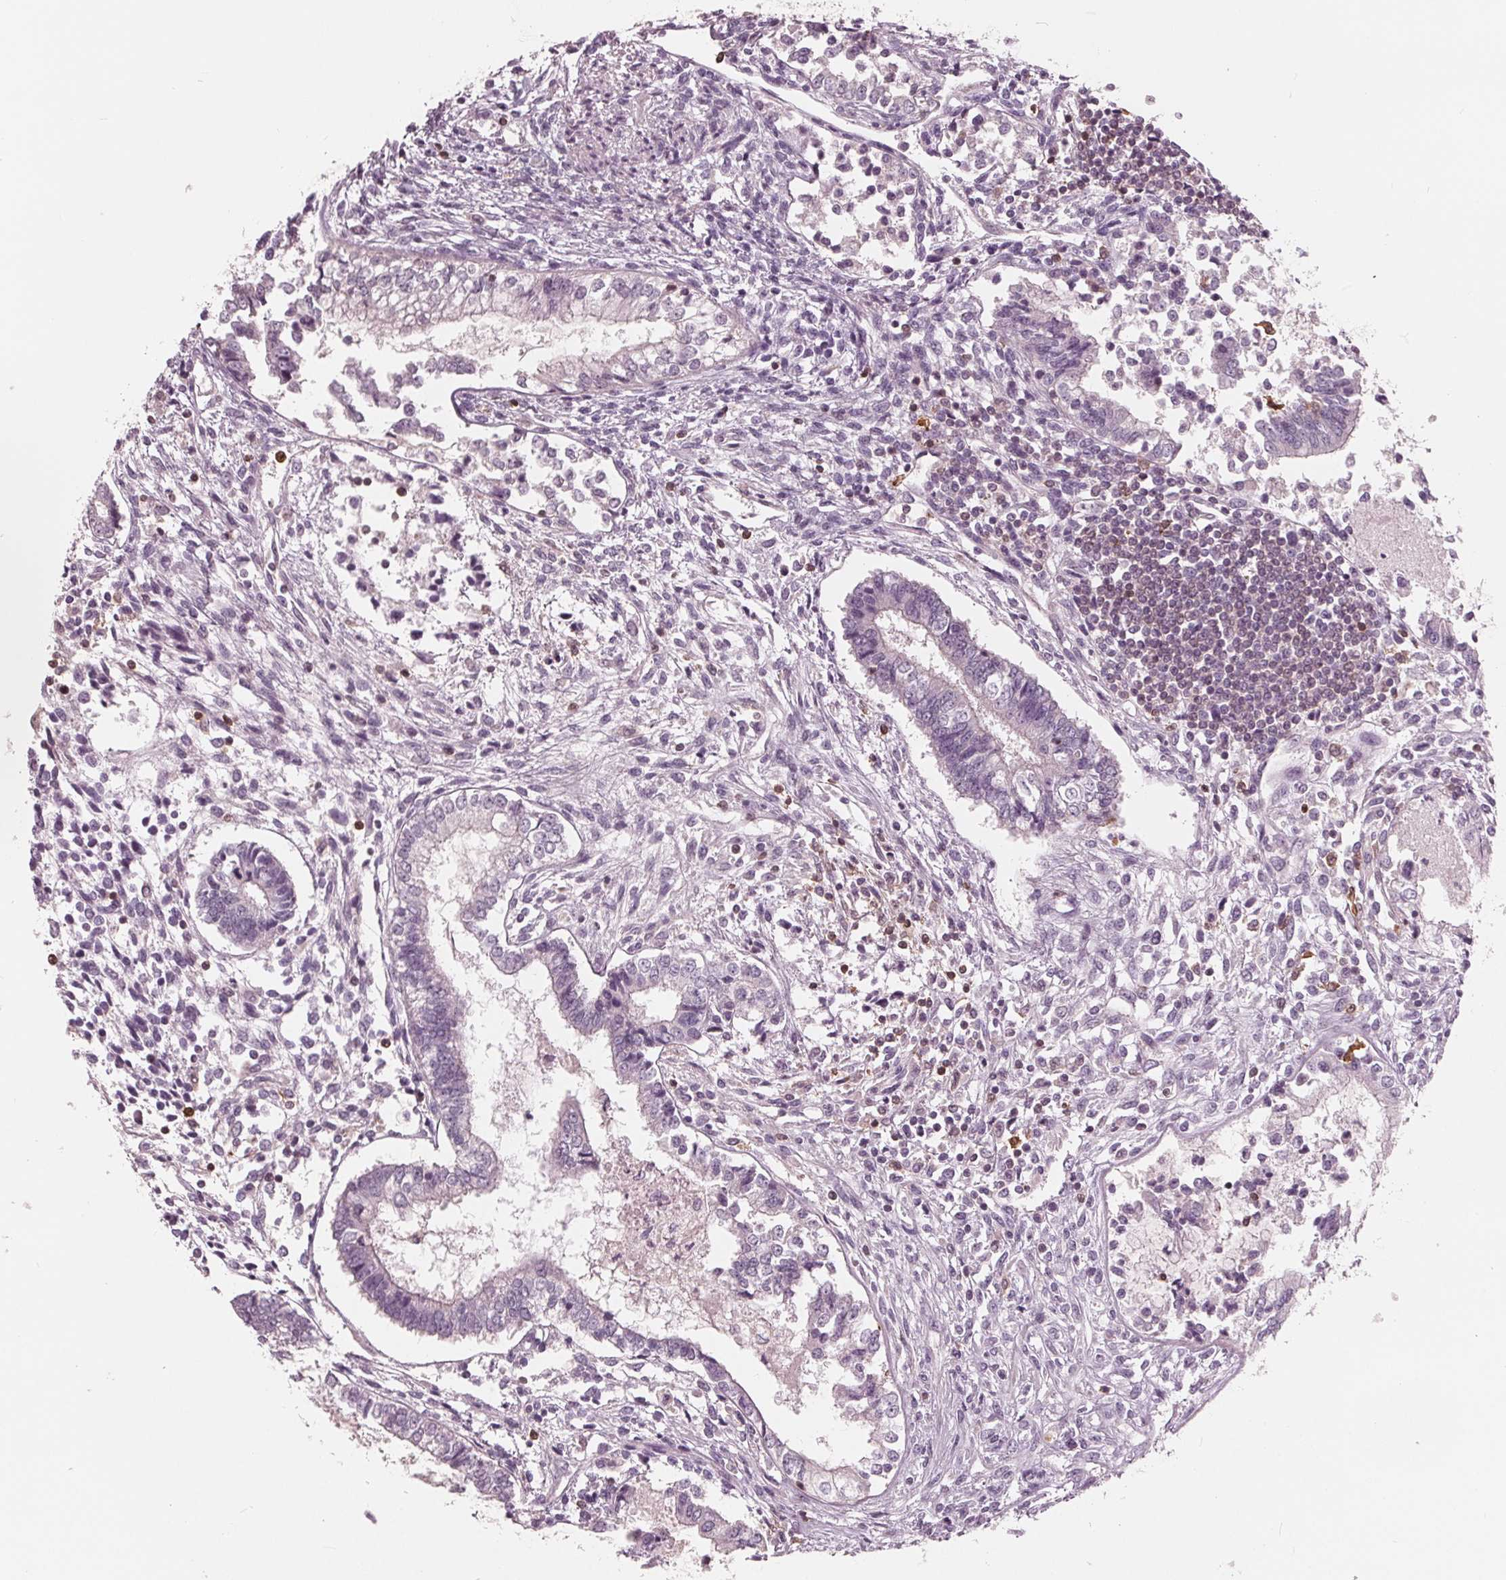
{"staining": {"intensity": "negative", "quantity": "none", "location": "none"}, "tissue": "testis cancer", "cell_type": "Tumor cells", "image_type": "cancer", "snomed": [{"axis": "morphology", "description": "Carcinoma, Embryonal, NOS"}, {"axis": "topography", "description": "Testis"}], "caption": "Micrograph shows no protein expression in tumor cells of testis cancer (embryonal carcinoma) tissue. Brightfield microscopy of IHC stained with DAB (3,3'-diaminobenzidine) (brown) and hematoxylin (blue), captured at high magnification.", "gene": "ING3", "patient": {"sex": "male", "age": 37}}